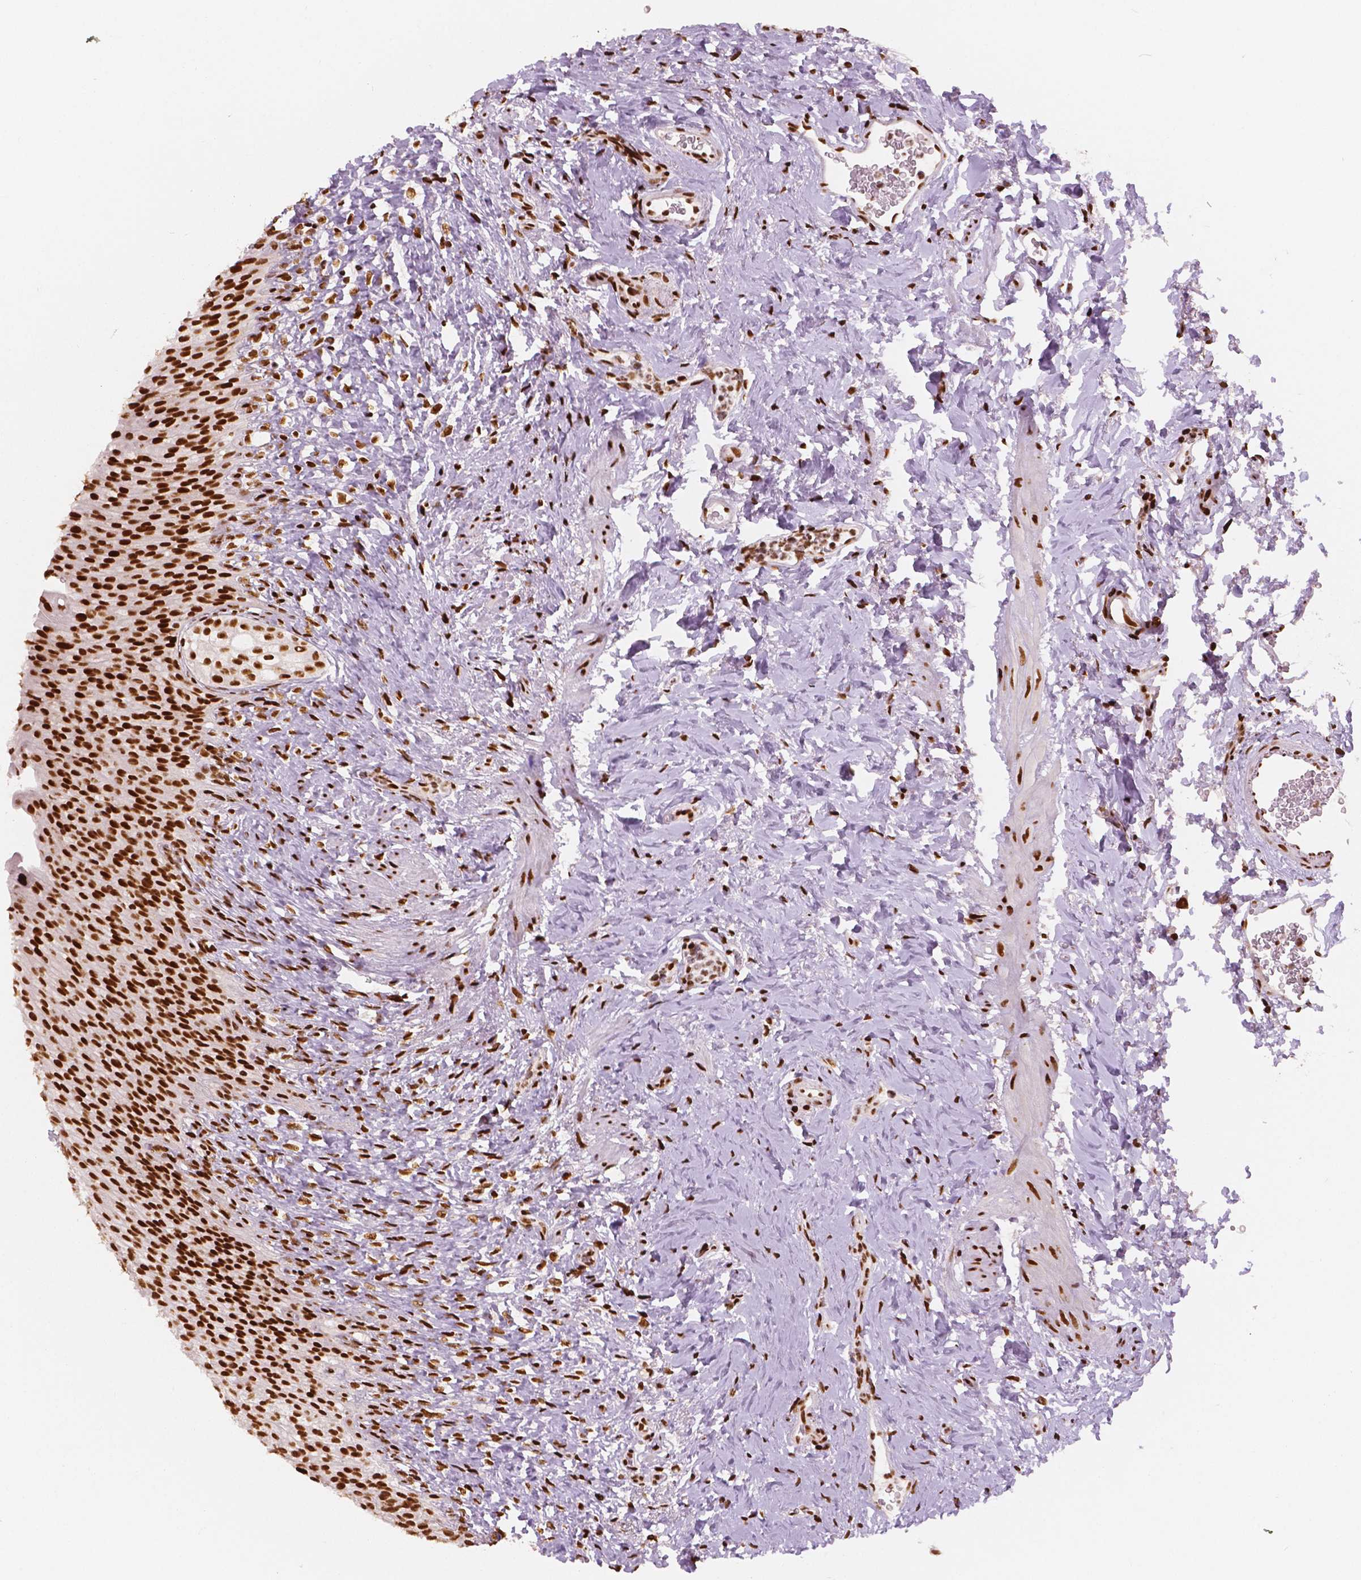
{"staining": {"intensity": "strong", "quantity": ">75%", "location": "nuclear"}, "tissue": "urinary bladder", "cell_type": "Urothelial cells", "image_type": "normal", "snomed": [{"axis": "morphology", "description": "Normal tissue, NOS"}, {"axis": "topography", "description": "Urinary bladder"}, {"axis": "topography", "description": "Prostate"}], "caption": "A histopathology image showing strong nuclear expression in approximately >75% of urothelial cells in unremarkable urinary bladder, as visualized by brown immunohistochemical staining.", "gene": "BRD4", "patient": {"sex": "male", "age": 76}}